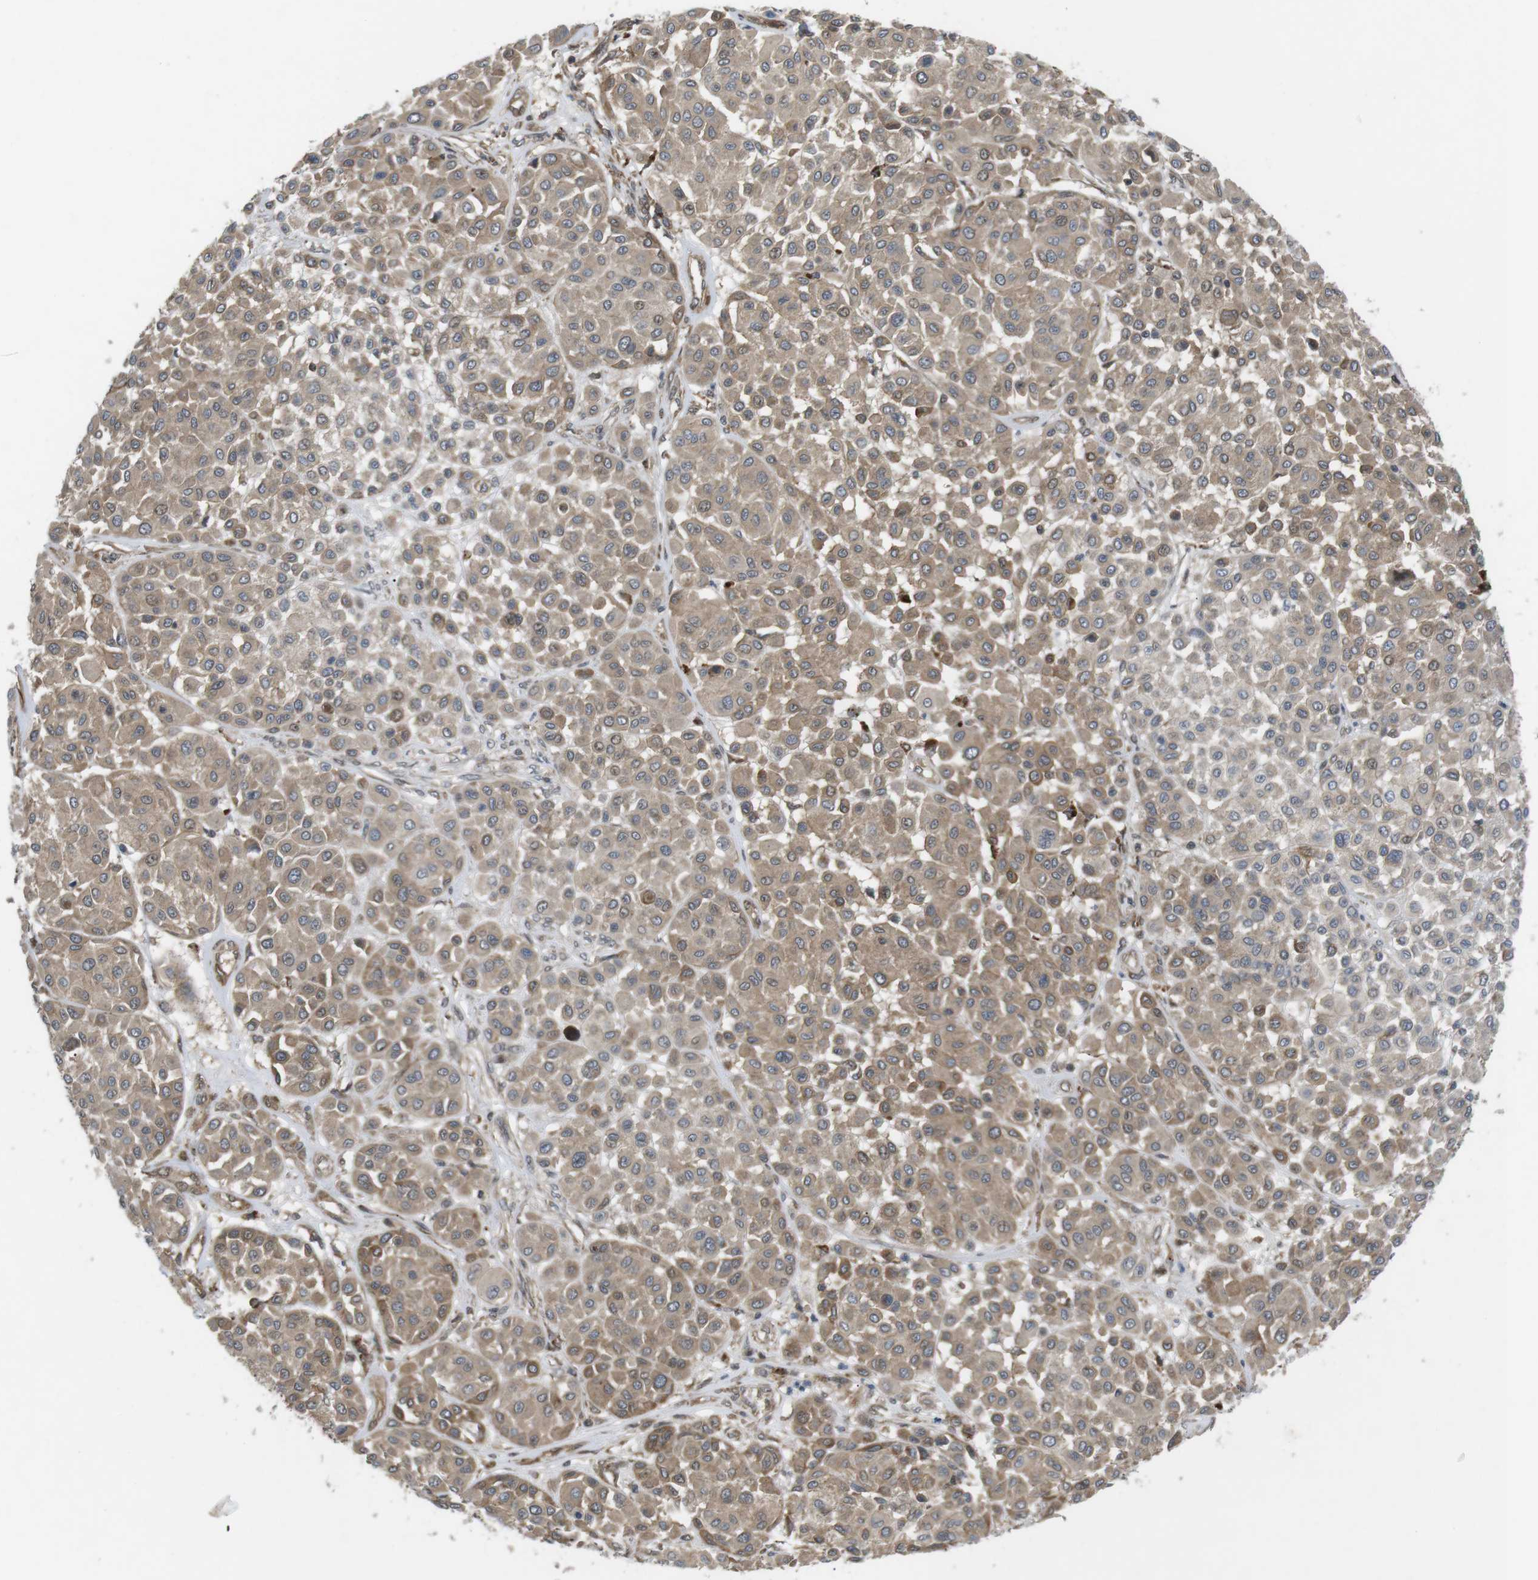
{"staining": {"intensity": "weak", "quantity": ">75%", "location": "cytoplasmic/membranous"}, "tissue": "melanoma", "cell_type": "Tumor cells", "image_type": "cancer", "snomed": [{"axis": "morphology", "description": "Malignant melanoma, Metastatic site"}, {"axis": "topography", "description": "Soft tissue"}], "caption": "Malignant melanoma (metastatic site) stained for a protein reveals weak cytoplasmic/membranous positivity in tumor cells.", "gene": "KANK2", "patient": {"sex": "male", "age": 41}}